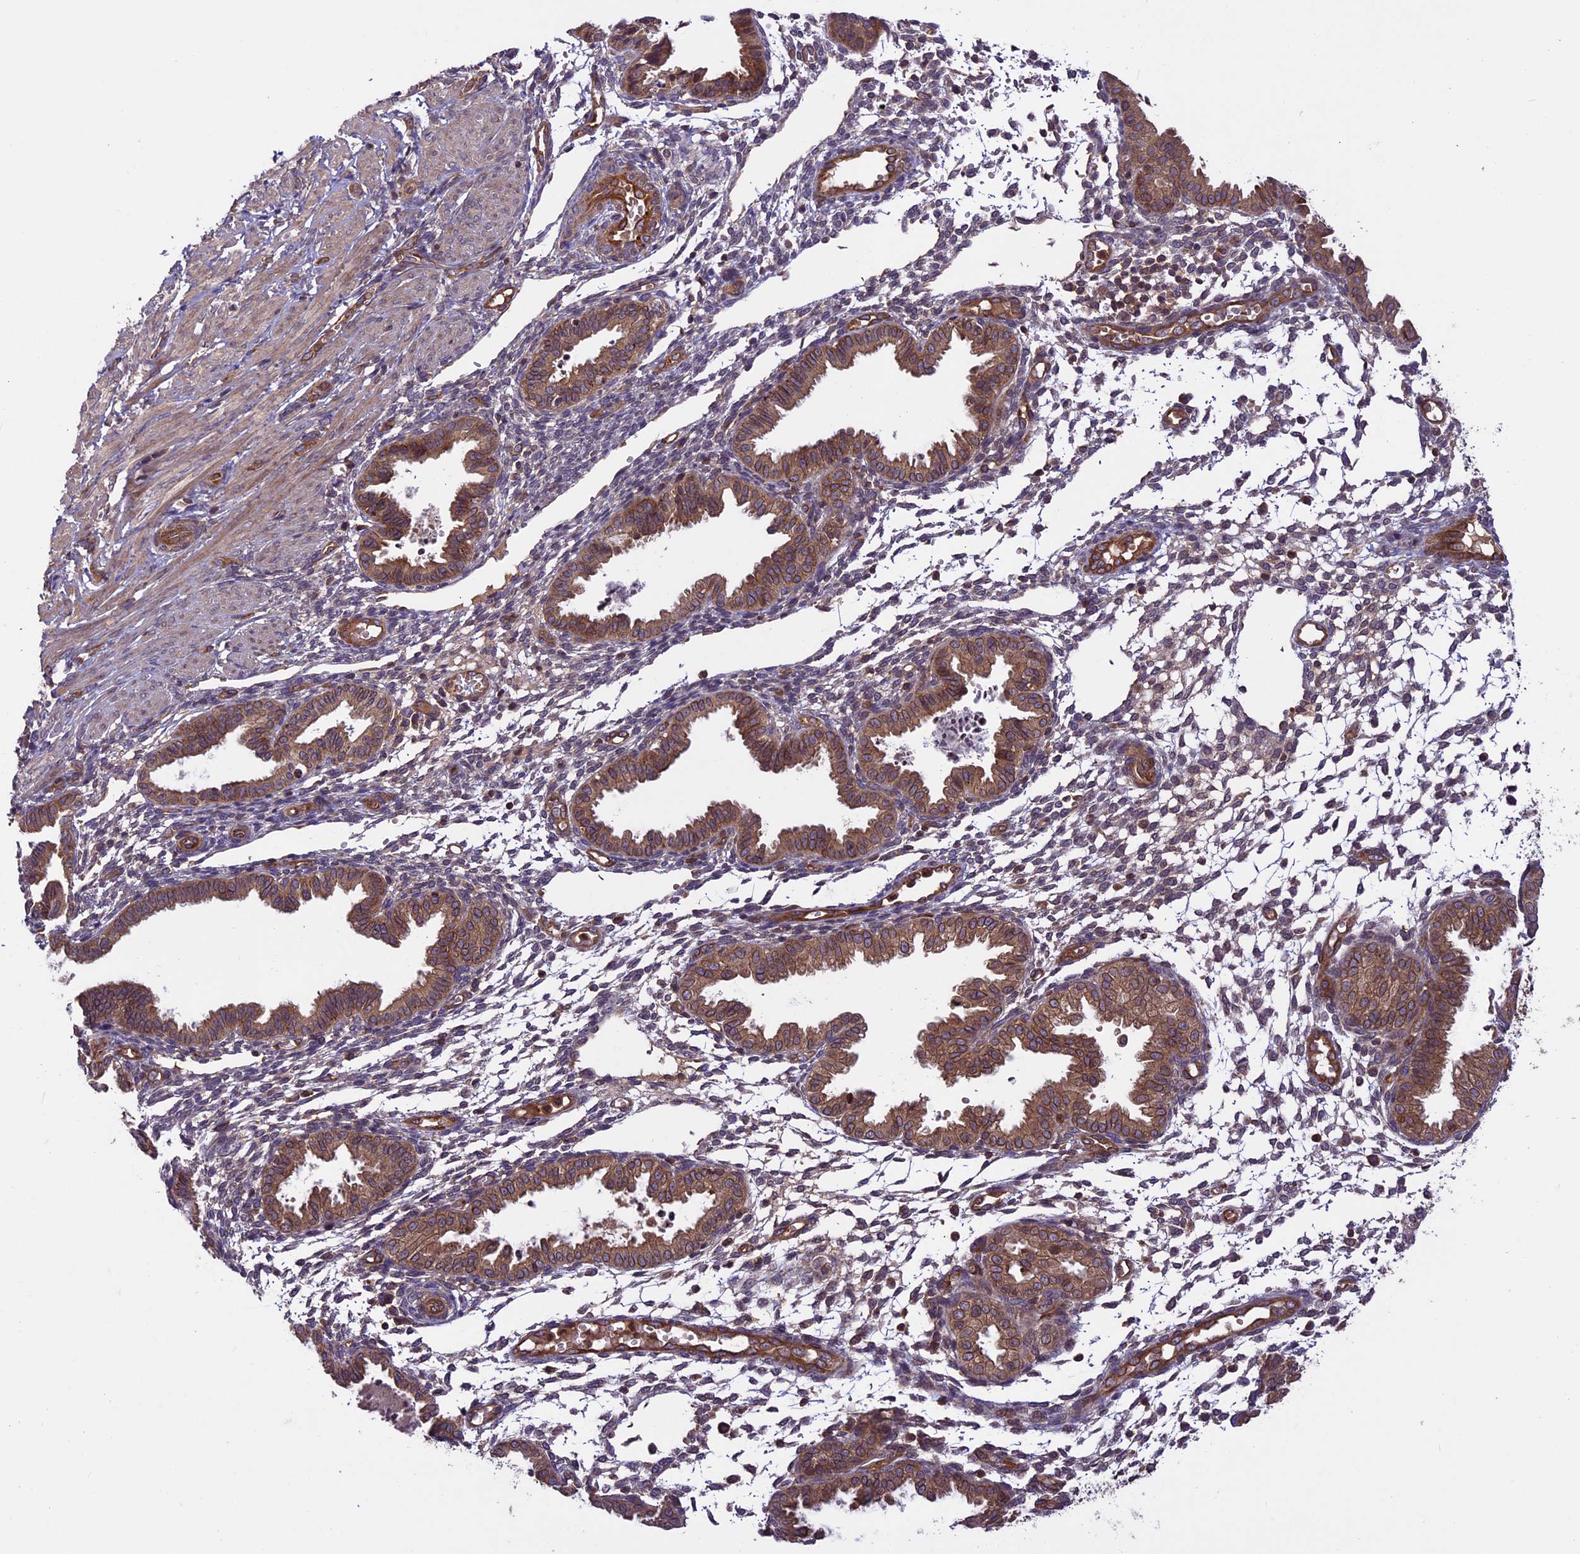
{"staining": {"intensity": "weak", "quantity": "25%-75%", "location": "cytoplasmic/membranous"}, "tissue": "endometrium", "cell_type": "Cells in endometrial stroma", "image_type": "normal", "snomed": [{"axis": "morphology", "description": "Normal tissue, NOS"}, {"axis": "topography", "description": "Endometrium"}], "caption": "Protein staining by IHC exhibits weak cytoplasmic/membranous expression in approximately 25%-75% of cells in endometrial stroma in unremarkable endometrium.", "gene": "CCDC125", "patient": {"sex": "female", "age": 33}}